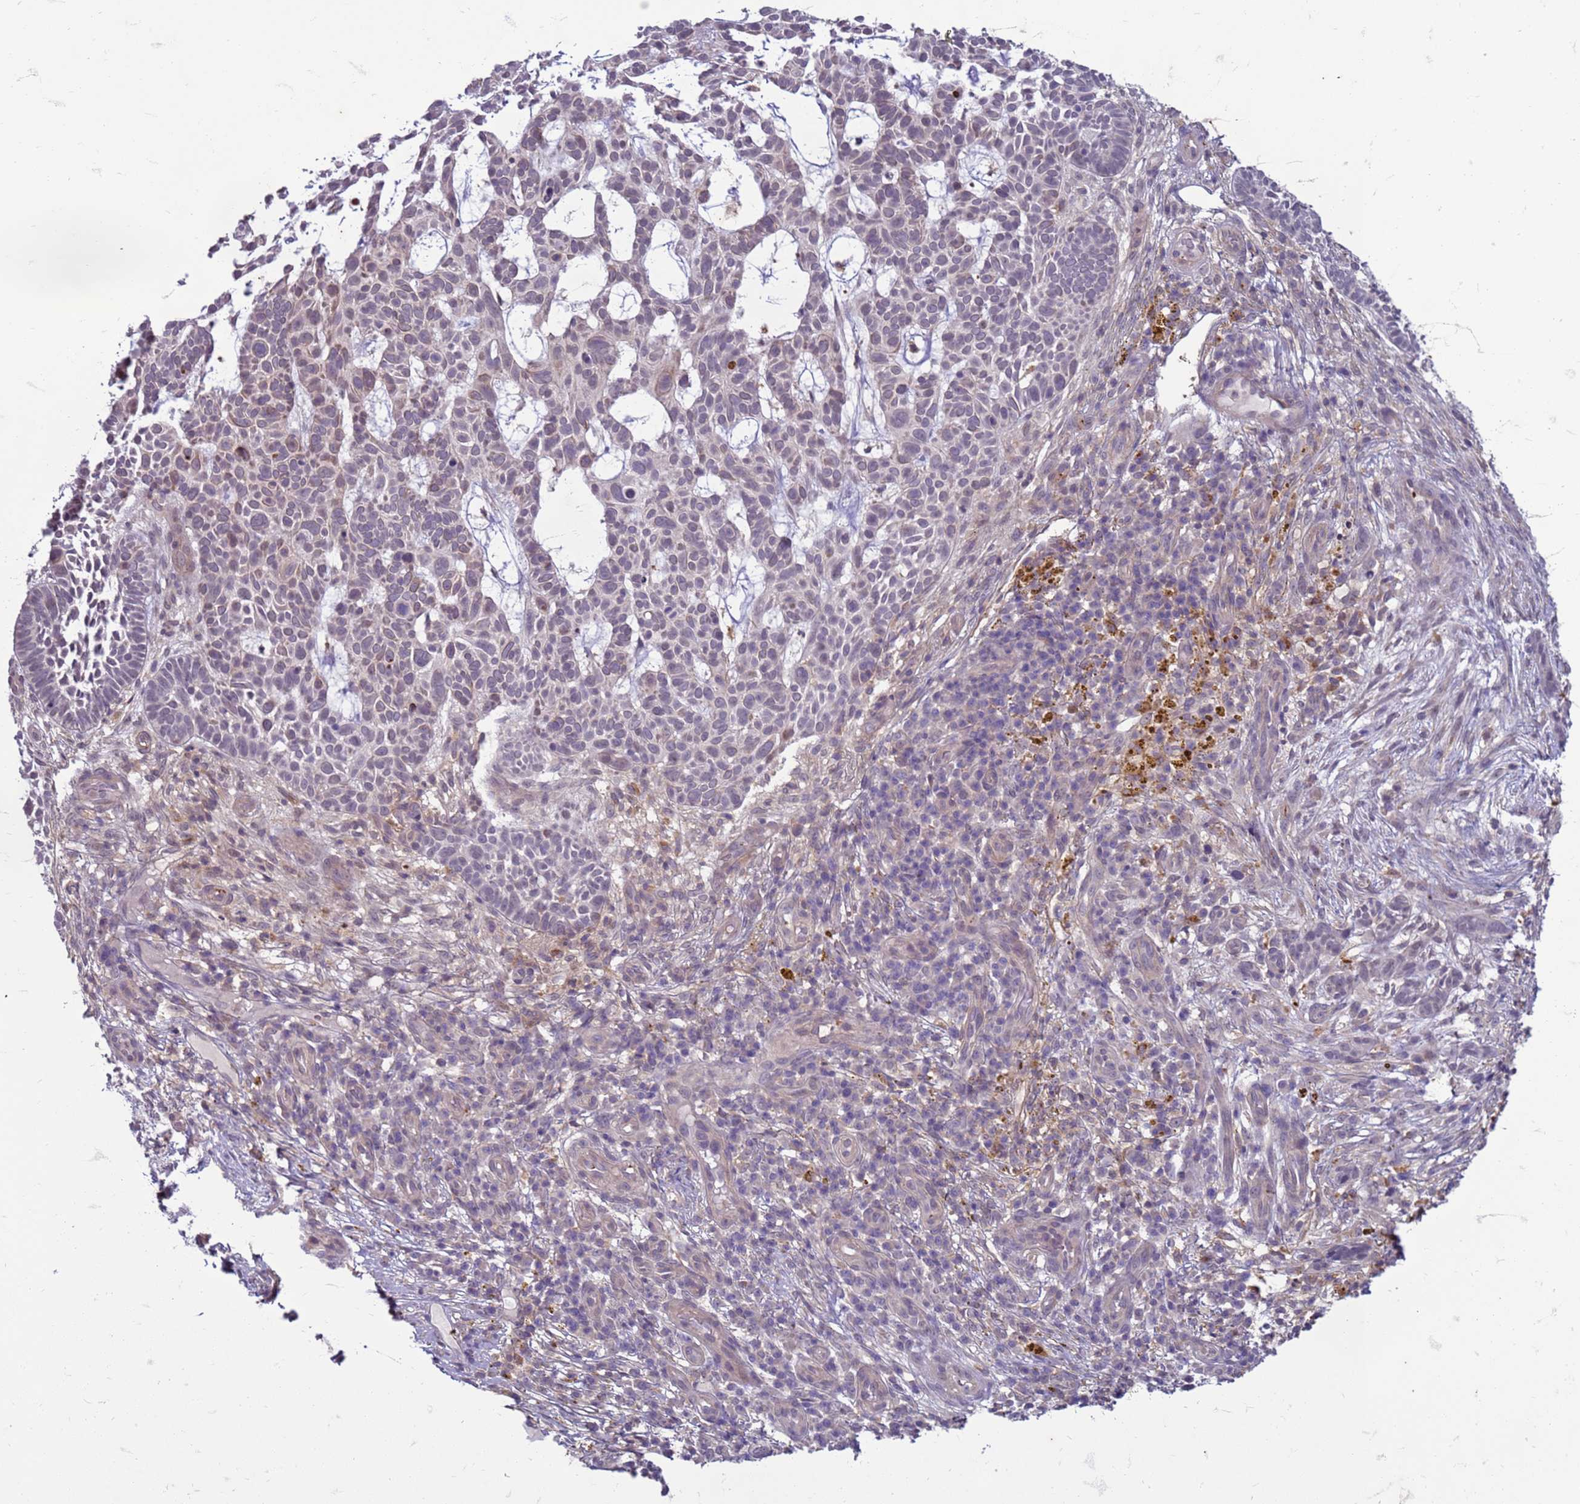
{"staining": {"intensity": "weak", "quantity": "<25%", "location": "cytoplasmic/membranous"}, "tissue": "skin cancer", "cell_type": "Tumor cells", "image_type": "cancer", "snomed": [{"axis": "morphology", "description": "Basal cell carcinoma"}, {"axis": "topography", "description": "Skin"}], "caption": "Immunohistochemistry of skin basal cell carcinoma demonstrates no positivity in tumor cells. Nuclei are stained in blue.", "gene": "SLC15A3", "patient": {"sex": "male", "age": 89}}